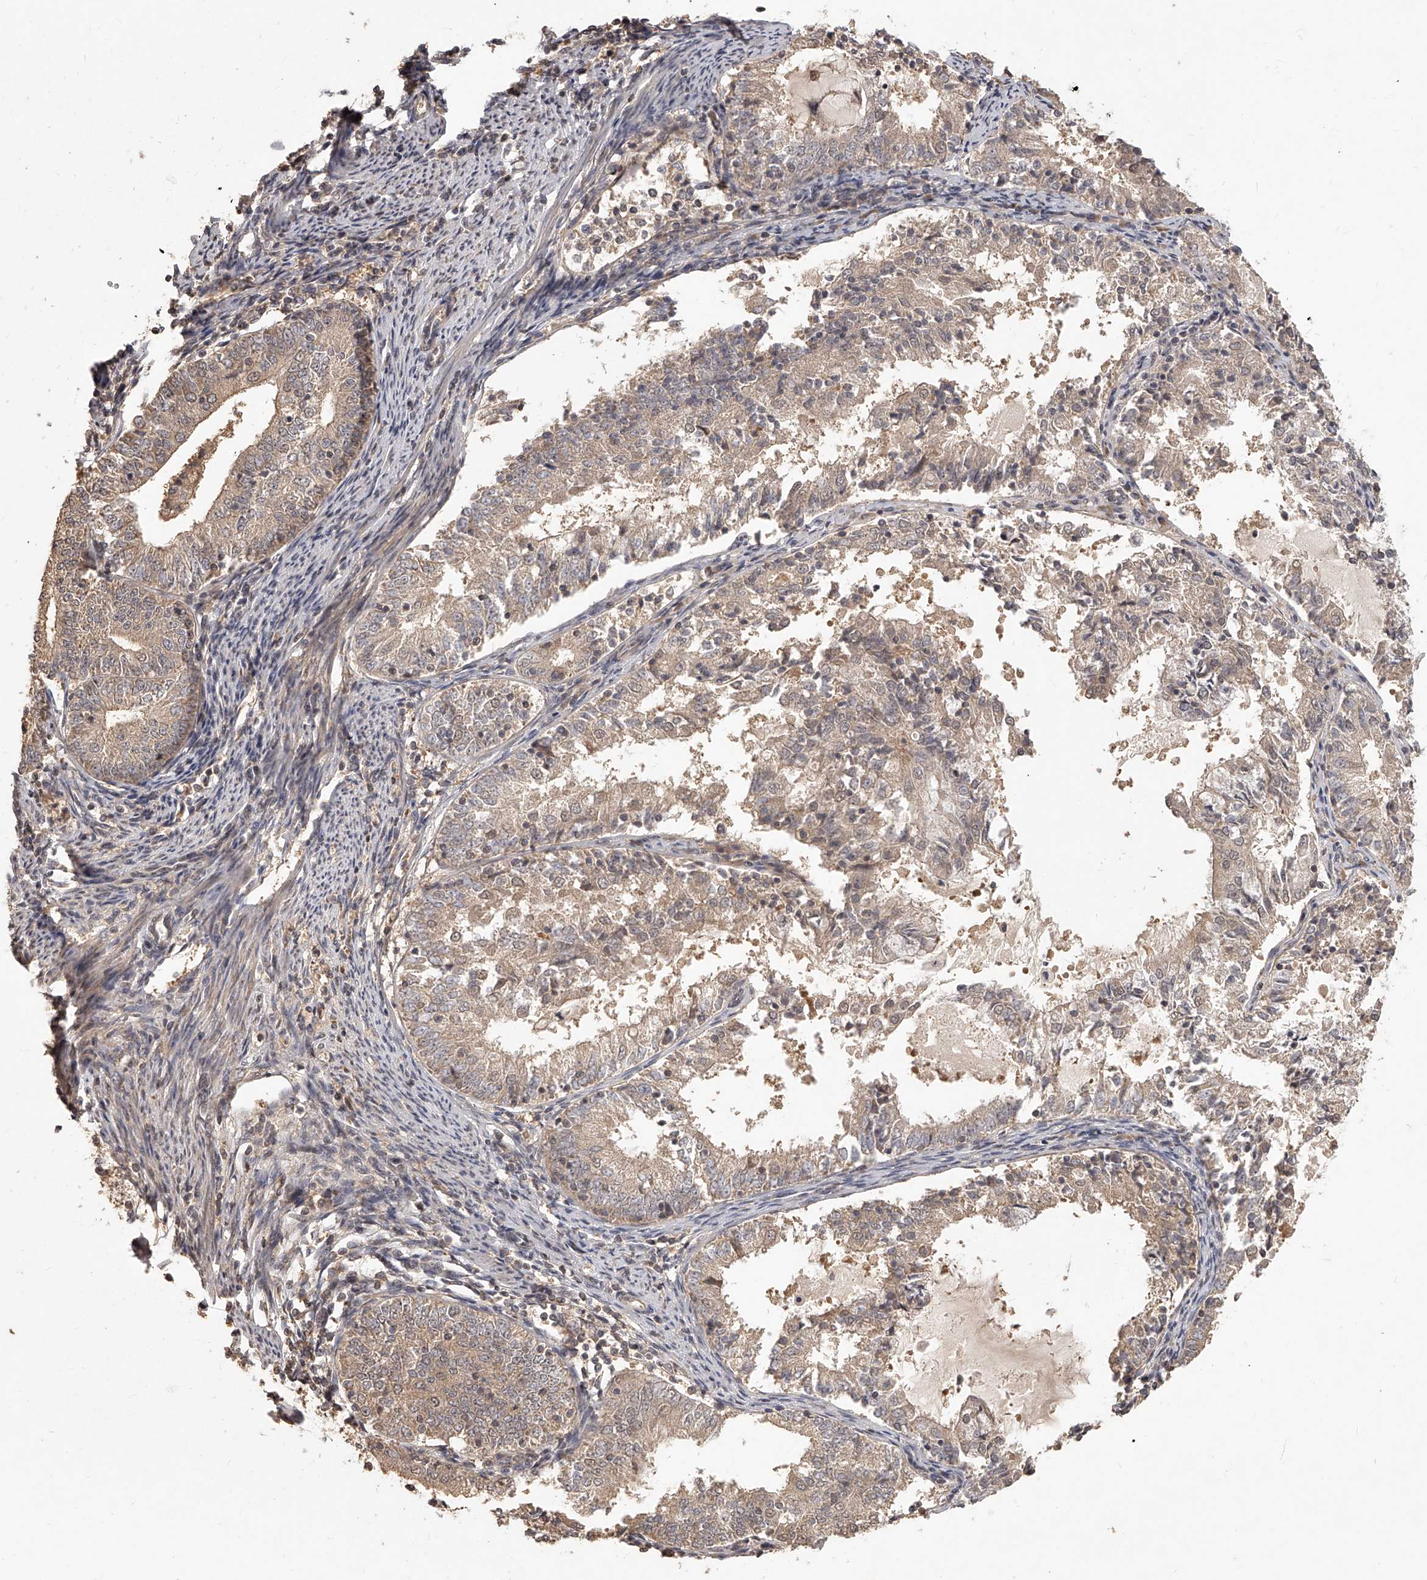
{"staining": {"intensity": "weak", "quantity": ">75%", "location": "cytoplasmic/membranous"}, "tissue": "endometrial cancer", "cell_type": "Tumor cells", "image_type": "cancer", "snomed": [{"axis": "morphology", "description": "Adenocarcinoma, NOS"}, {"axis": "topography", "description": "Endometrium"}], "caption": "An immunohistochemistry micrograph of tumor tissue is shown. Protein staining in brown shows weak cytoplasmic/membranous positivity in endometrial adenocarcinoma within tumor cells. (brown staining indicates protein expression, while blue staining denotes nuclei).", "gene": "SLC37A1", "patient": {"sex": "female", "age": 57}}